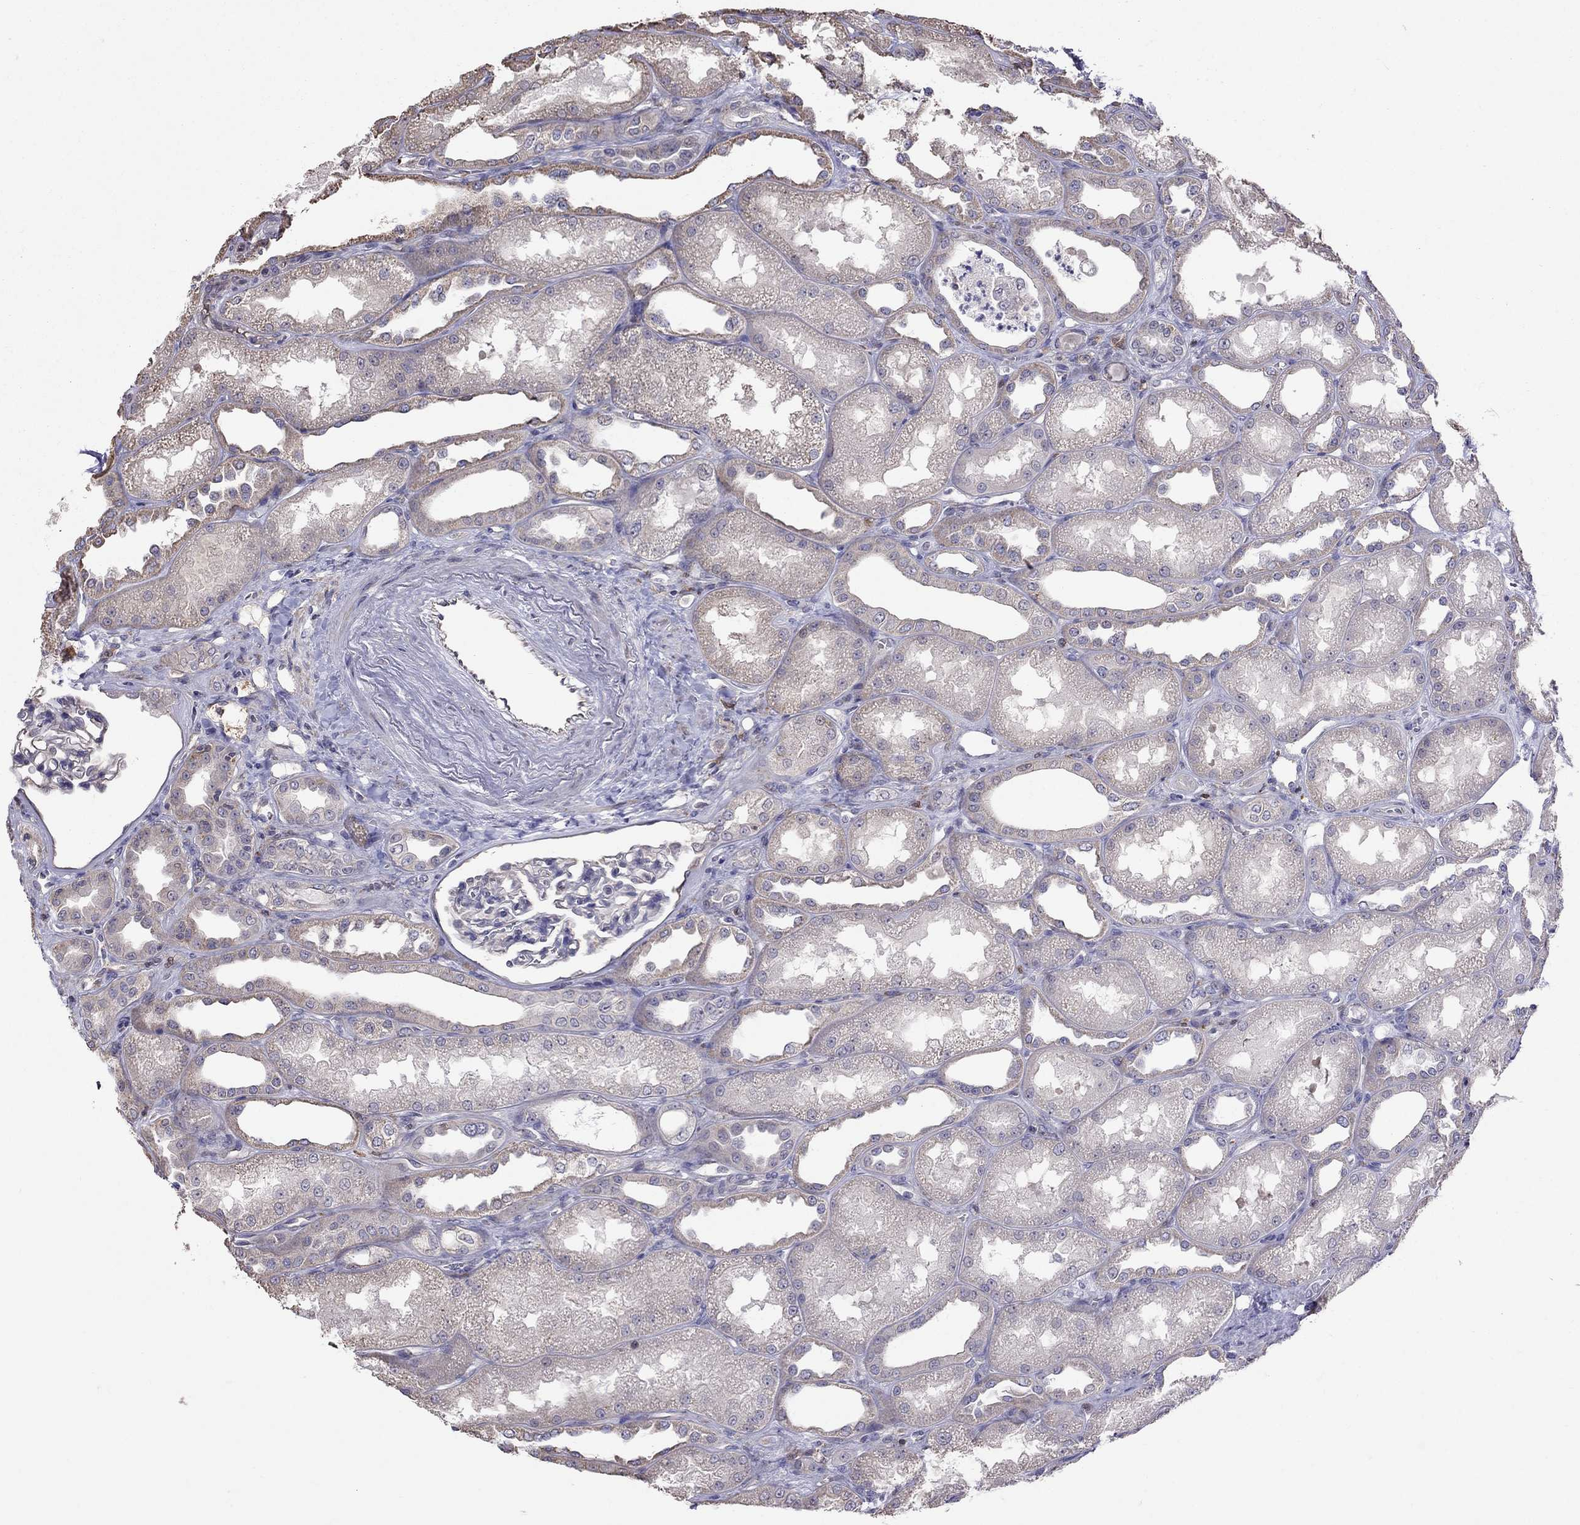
{"staining": {"intensity": "negative", "quantity": "none", "location": "none"}, "tissue": "kidney", "cell_type": "Cells in glomeruli", "image_type": "normal", "snomed": [{"axis": "morphology", "description": "Normal tissue, NOS"}, {"axis": "topography", "description": "Kidney"}], "caption": "DAB immunohistochemical staining of unremarkable human kidney shows no significant positivity in cells in glomeruli. The staining is performed using DAB brown chromogen with nuclei counter-stained in using hematoxylin.", "gene": "ADAM28", "patient": {"sex": "male", "age": 61}}